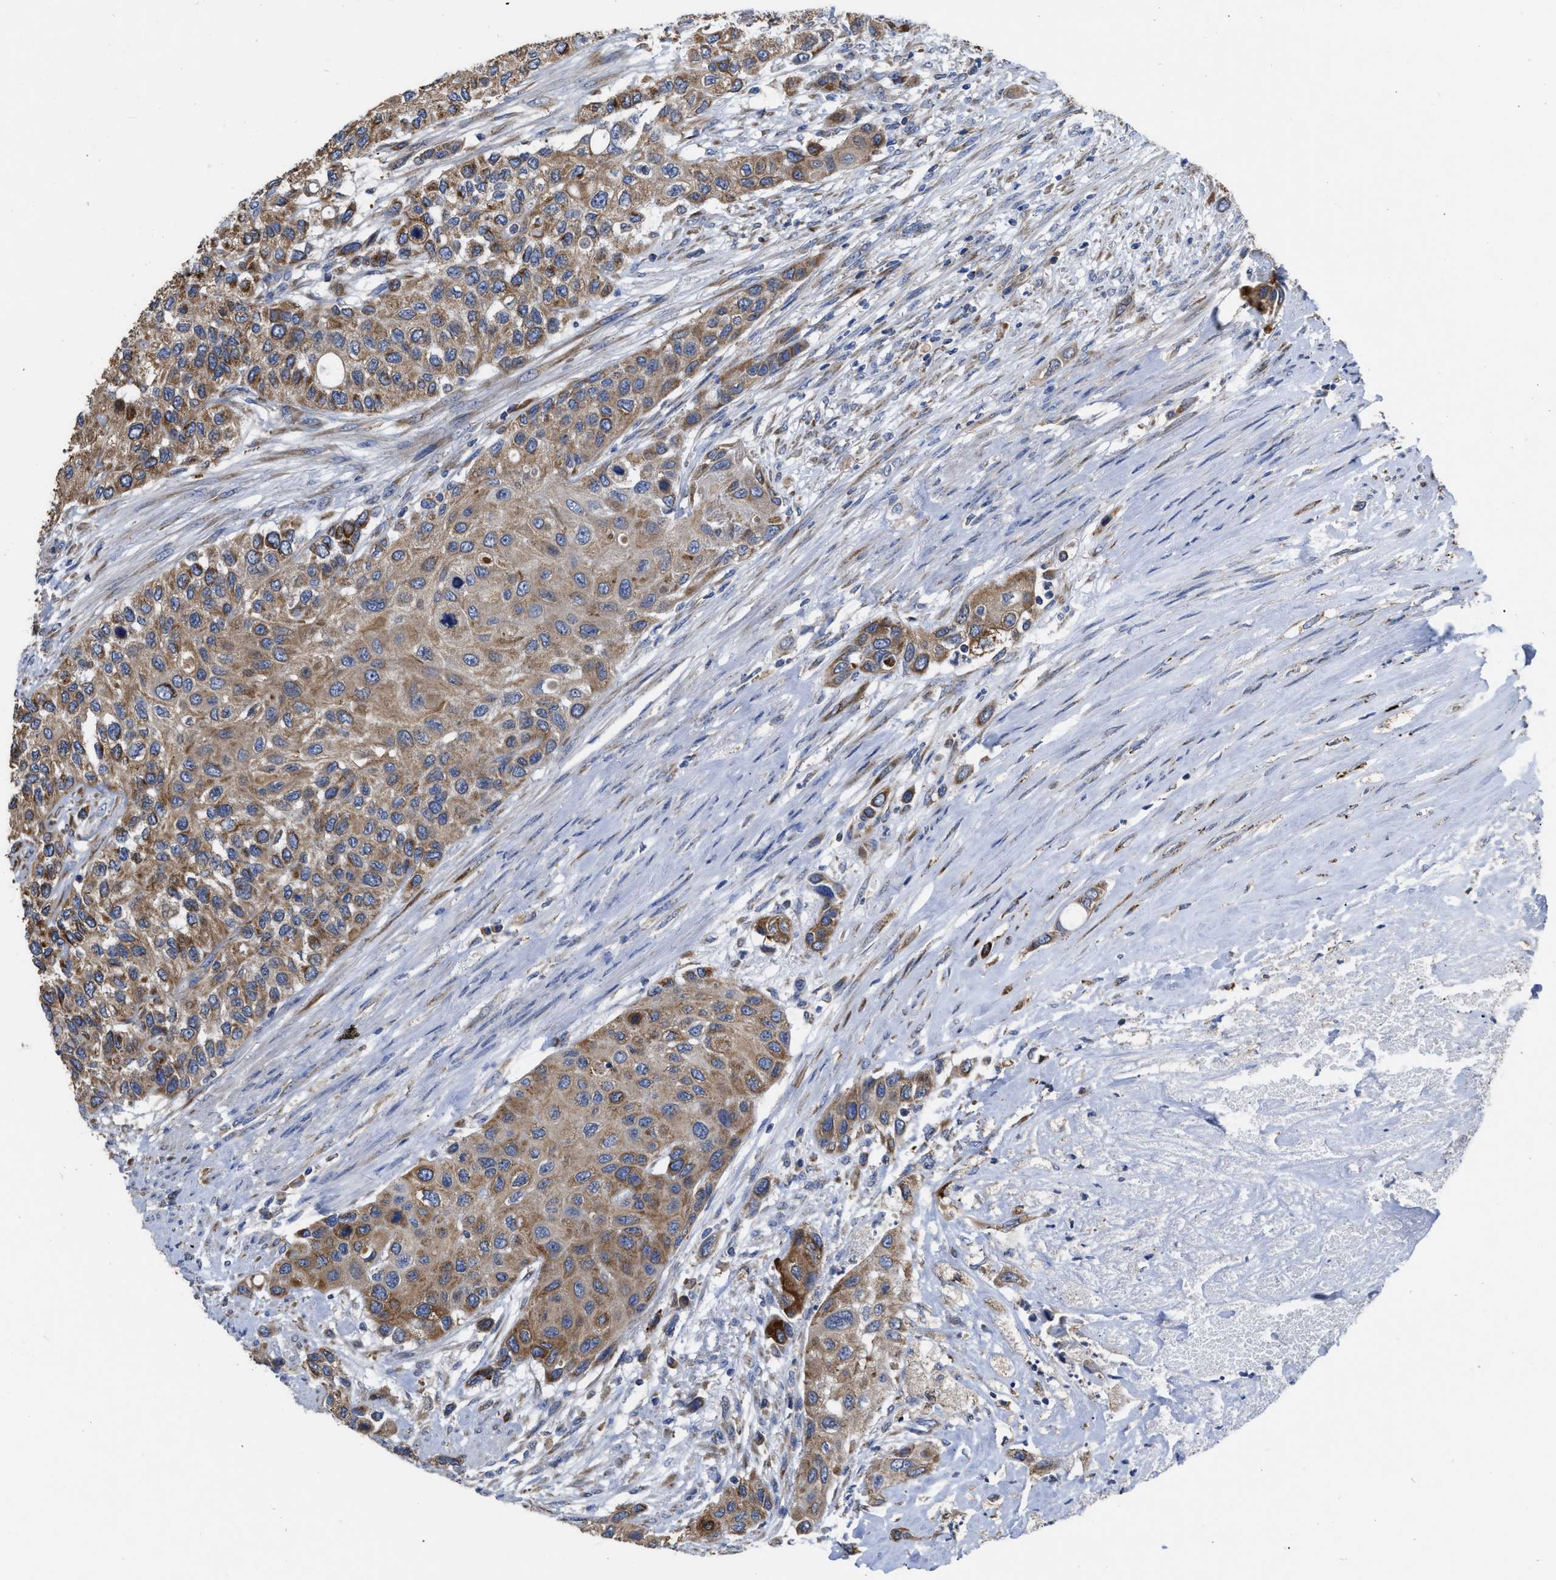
{"staining": {"intensity": "moderate", "quantity": ">75%", "location": "cytoplasmic/membranous"}, "tissue": "urothelial cancer", "cell_type": "Tumor cells", "image_type": "cancer", "snomed": [{"axis": "morphology", "description": "Urothelial carcinoma, High grade"}, {"axis": "topography", "description": "Urinary bladder"}], "caption": "Urothelial cancer tissue shows moderate cytoplasmic/membranous expression in approximately >75% of tumor cells, visualized by immunohistochemistry.", "gene": "AK2", "patient": {"sex": "female", "age": 56}}